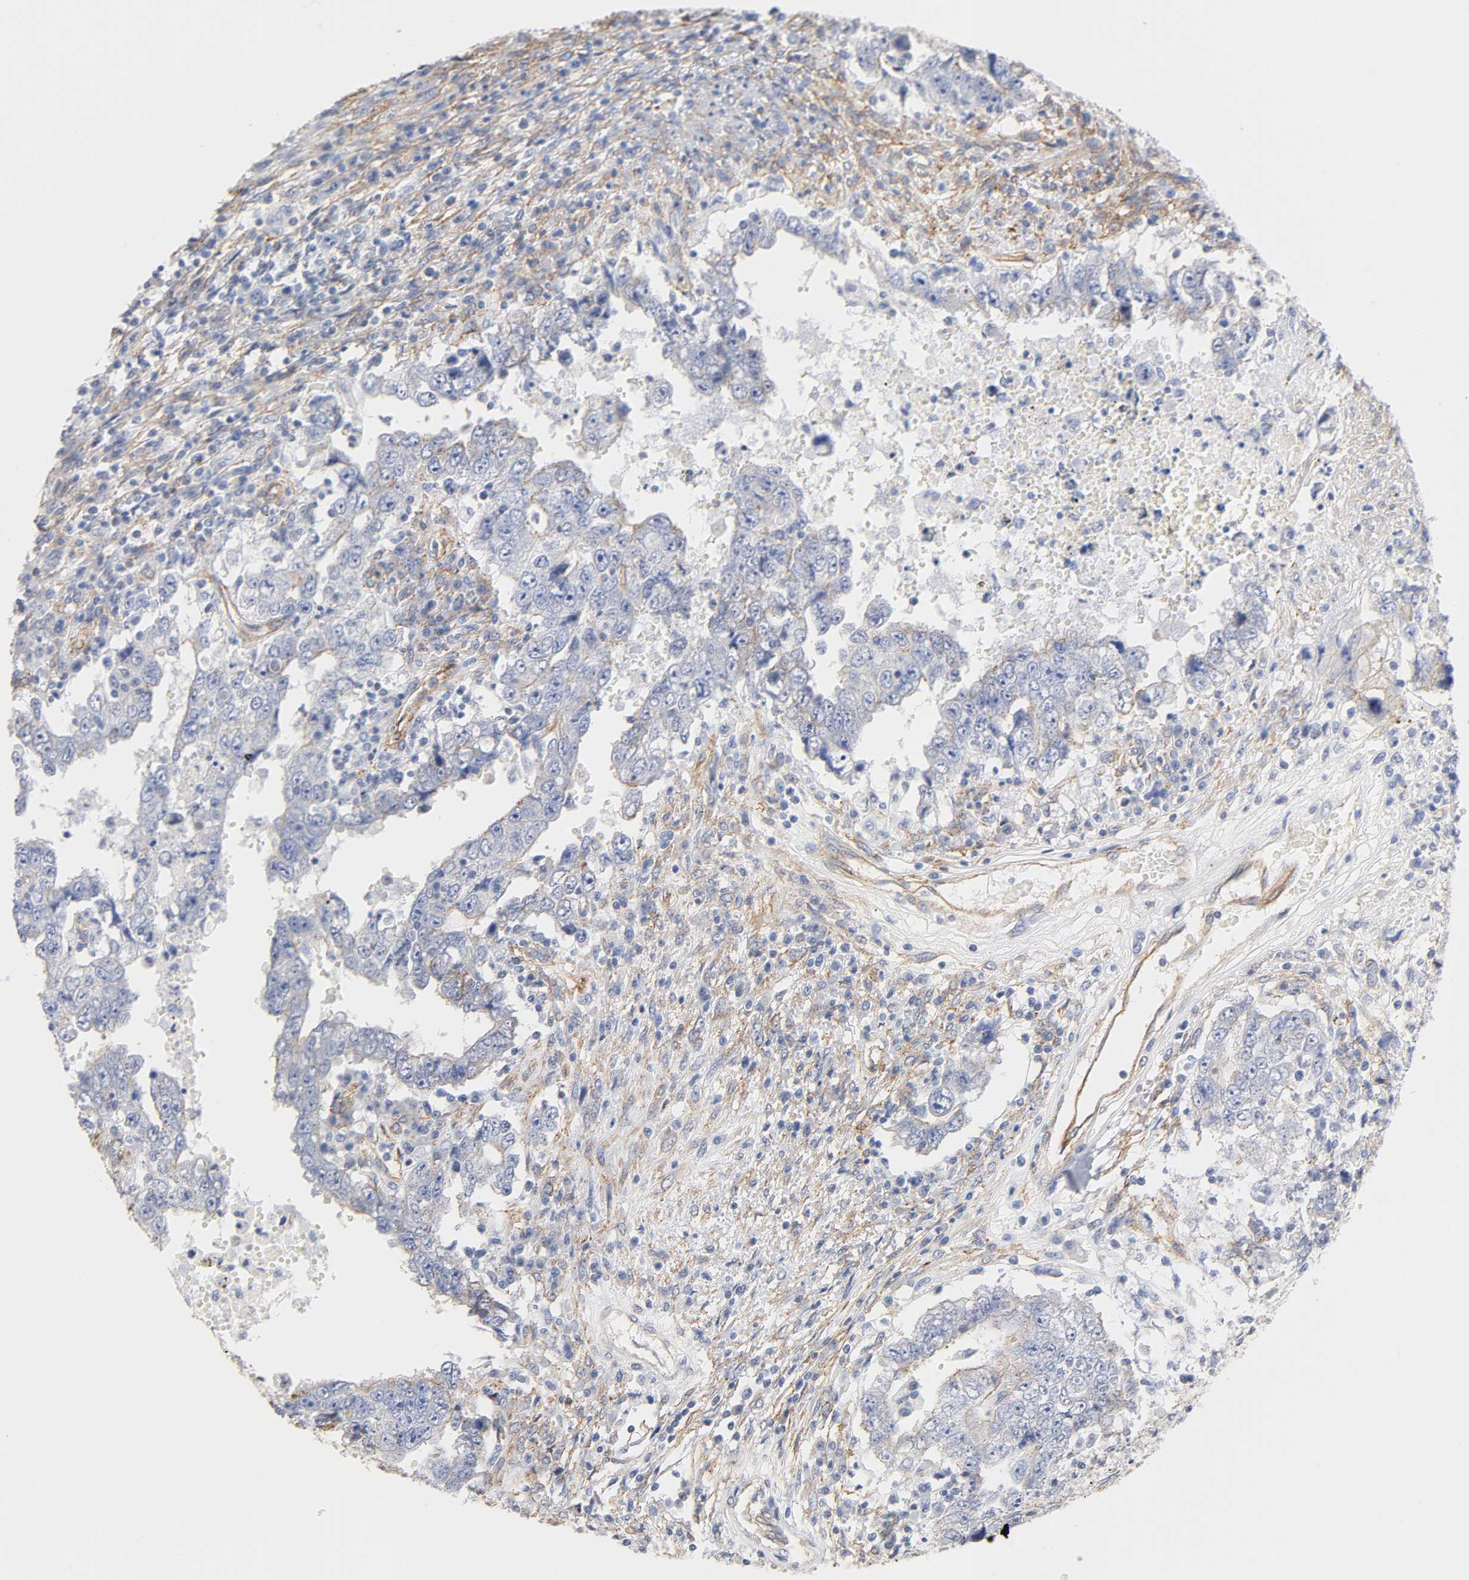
{"staining": {"intensity": "negative", "quantity": "none", "location": "none"}, "tissue": "testis cancer", "cell_type": "Tumor cells", "image_type": "cancer", "snomed": [{"axis": "morphology", "description": "Carcinoma, Embryonal, NOS"}, {"axis": "topography", "description": "Testis"}], "caption": "An immunohistochemistry histopathology image of testis embryonal carcinoma is shown. There is no staining in tumor cells of testis embryonal carcinoma. (Brightfield microscopy of DAB (3,3'-diaminobenzidine) IHC at high magnification).", "gene": "SPTAN1", "patient": {"sex": "male", "age": 26}}